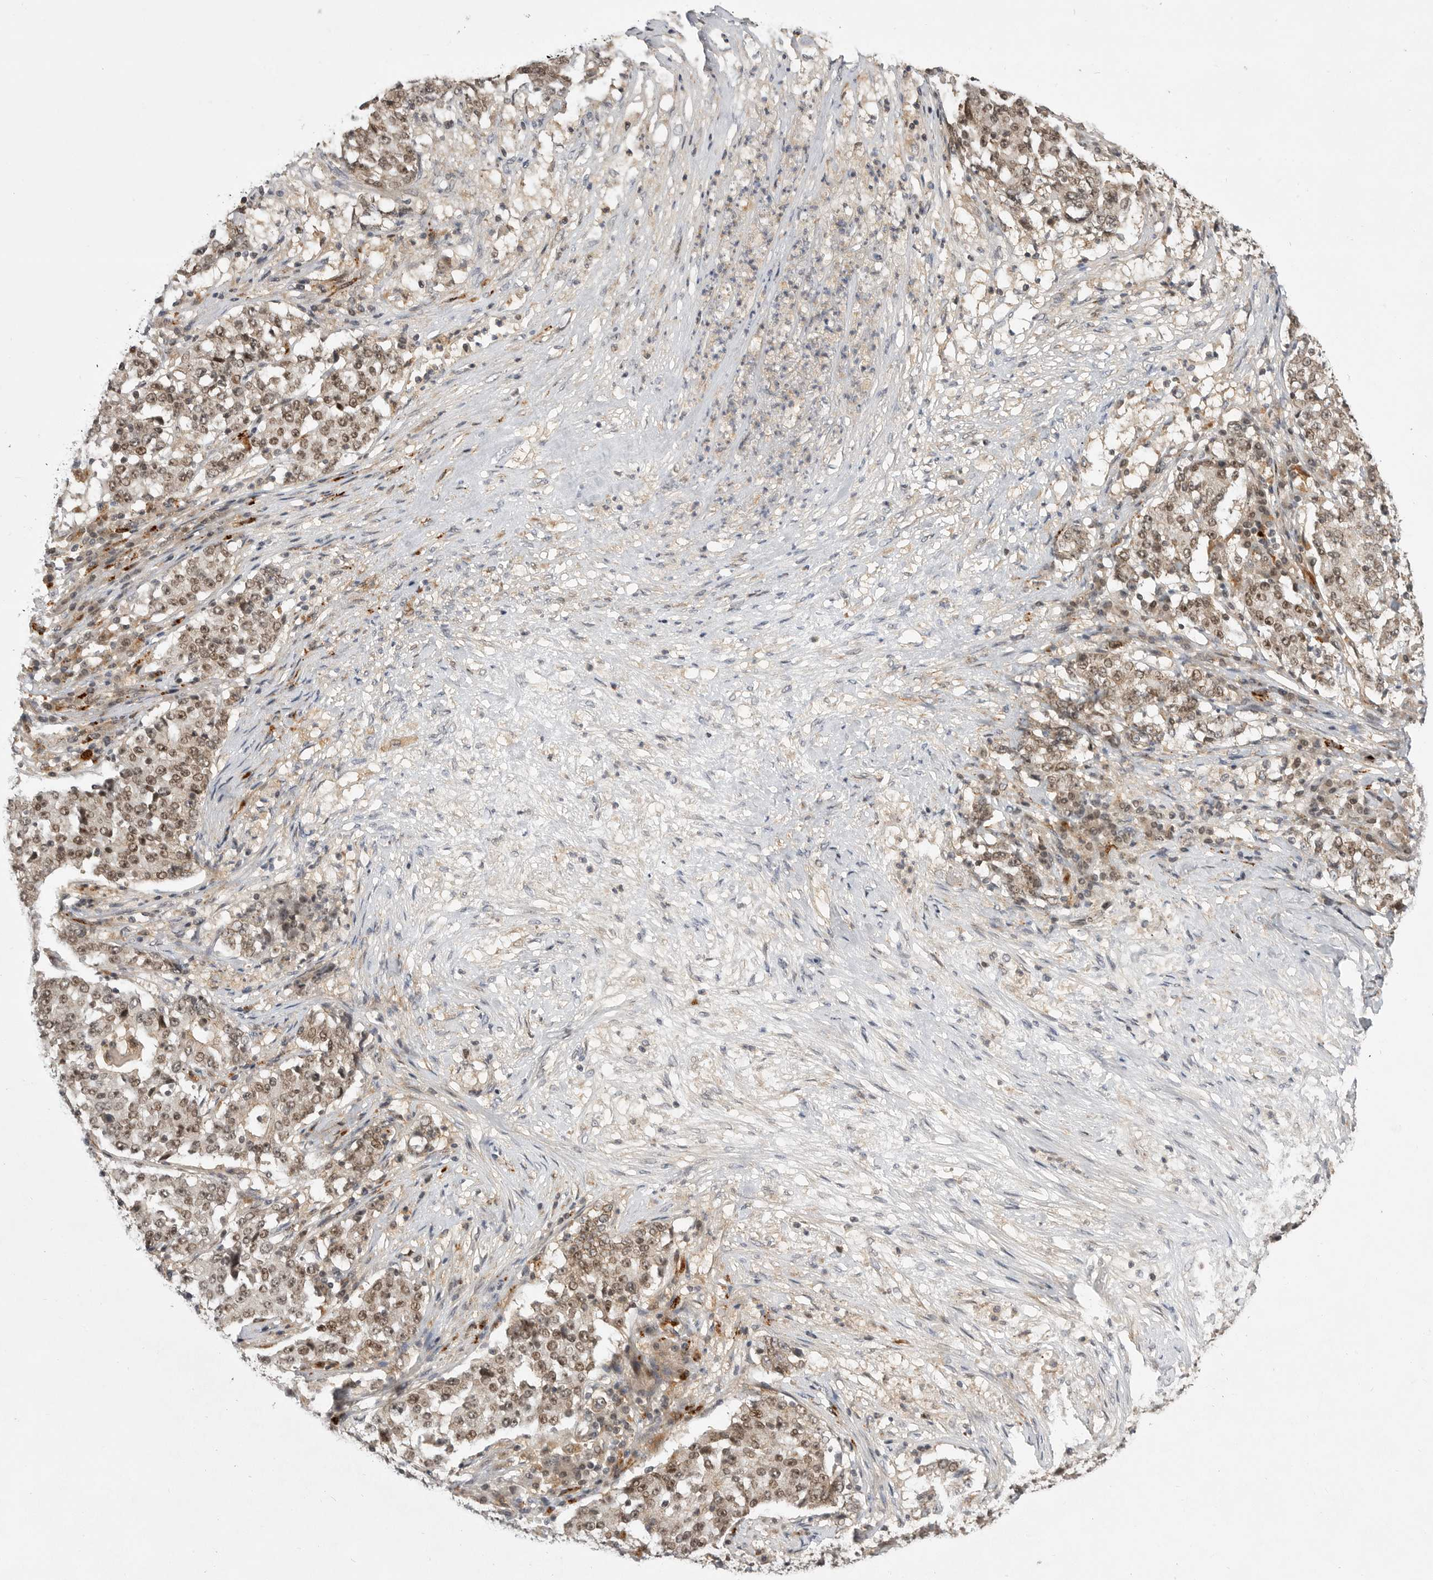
{"staining": {"intensity": "moderate", "quantity": ">75%", "location": "nuclear"}, "tissue": "stomach cancer", "cell_type": "Tumor cells", "image_type": "cancer", "snomed": [{"axis": "morphology", "description": "Adenocarcinoma, NOS"}, {"axis": "topography", "description": "Stomach"}], "caption": "A medium amount of moderate nuclear positivity is identified in approximately >75% of tumor cells in adenocarcinoma (stomach) tissue.", "gene": "CSNK1G3", "patient": {"sex": "male", "age": 59}}